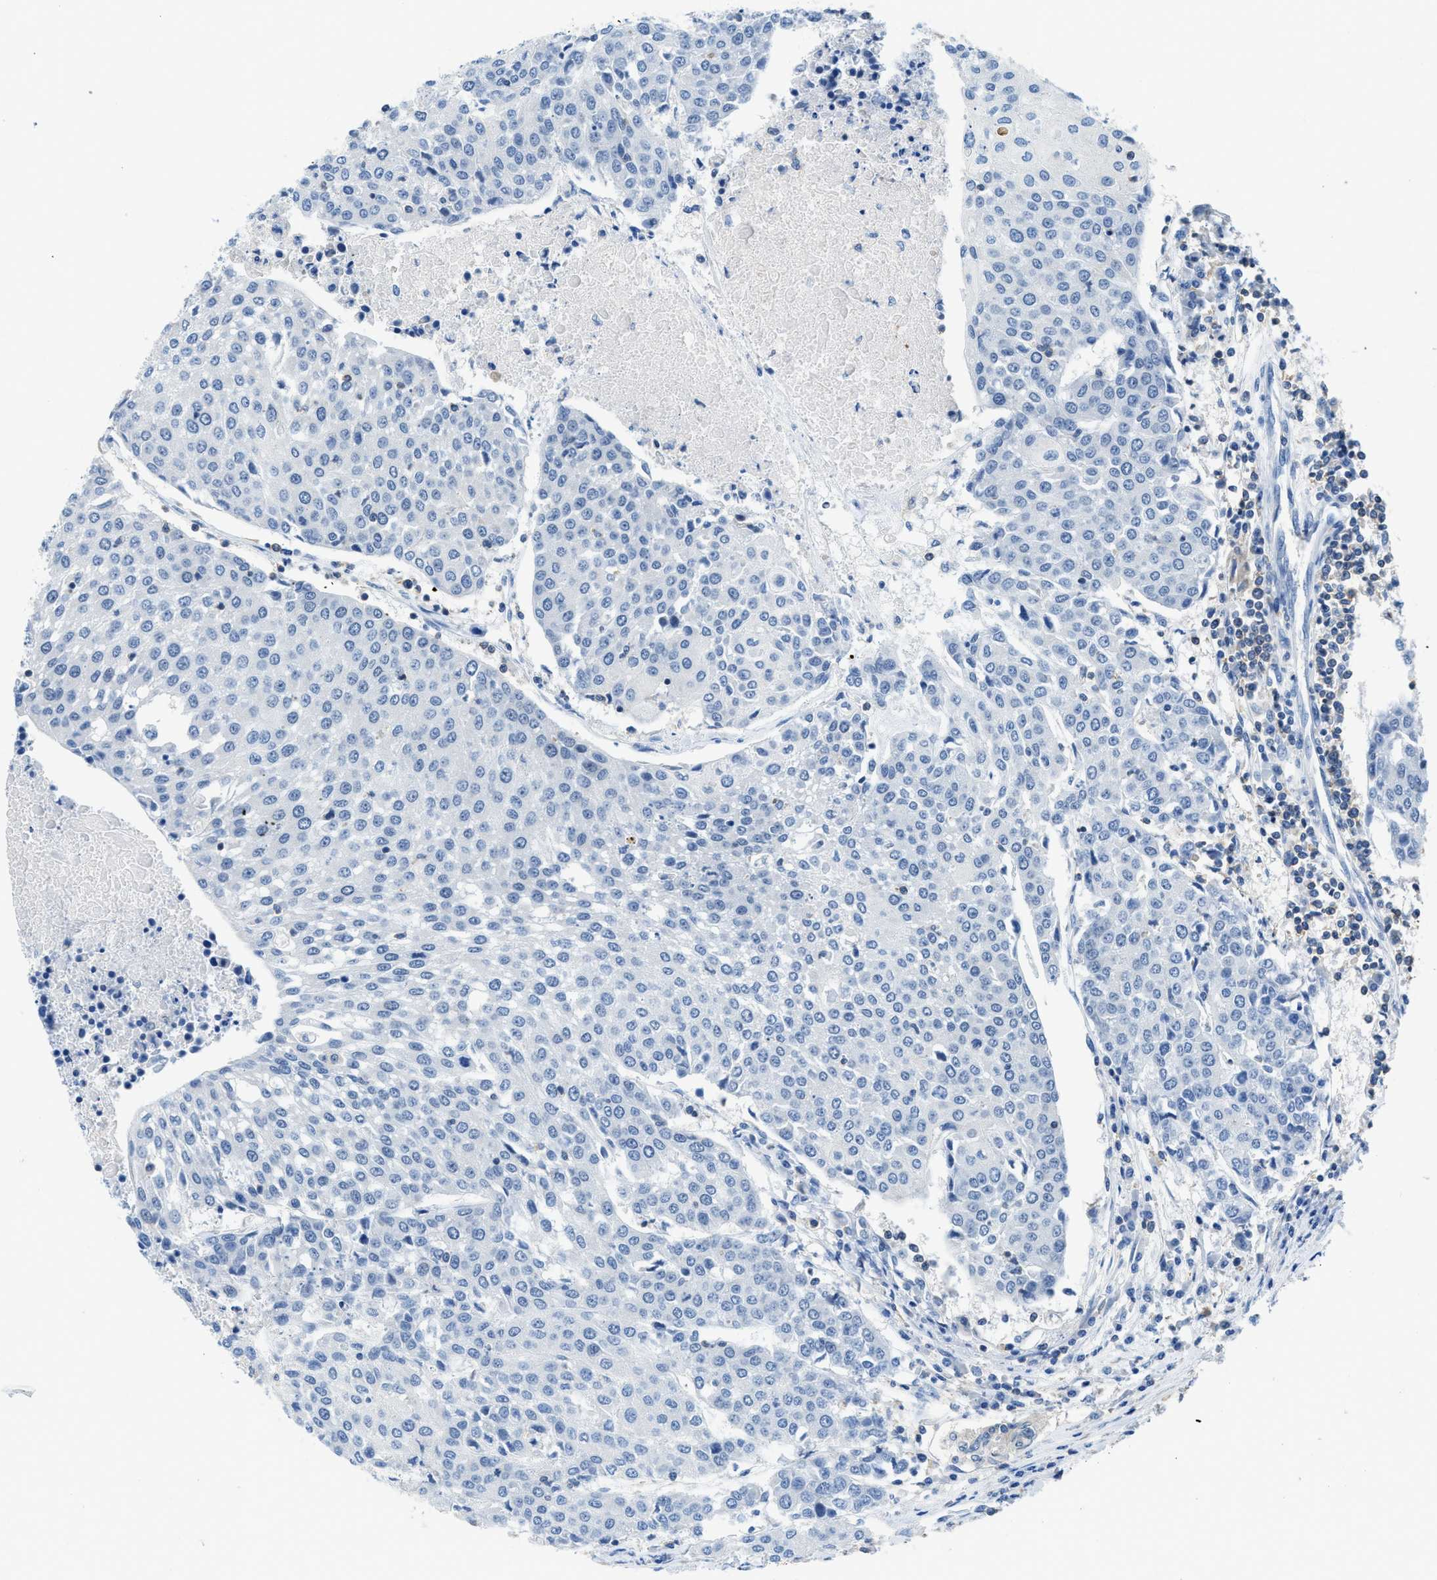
{"staining": {"intensity": "negative", "quantity": "none", "location": "none"}, "tissue": "urothelial cancer", "cell_type": "Tumor cells", "image_type": "cancer", "snomed": [{"axis": "morphology", "description": "Urothelial carcinoma, High grade"}, {"axis": "topography", "description": "Urinary bladder"}], "caption": "High power microscopy histopathology image of an immunohistochemistry image of urothelial cancer, revealing no significant expression in tumor cells.", "gene": "FAM151A", "patient": {"sex": "female", "age": 85}}